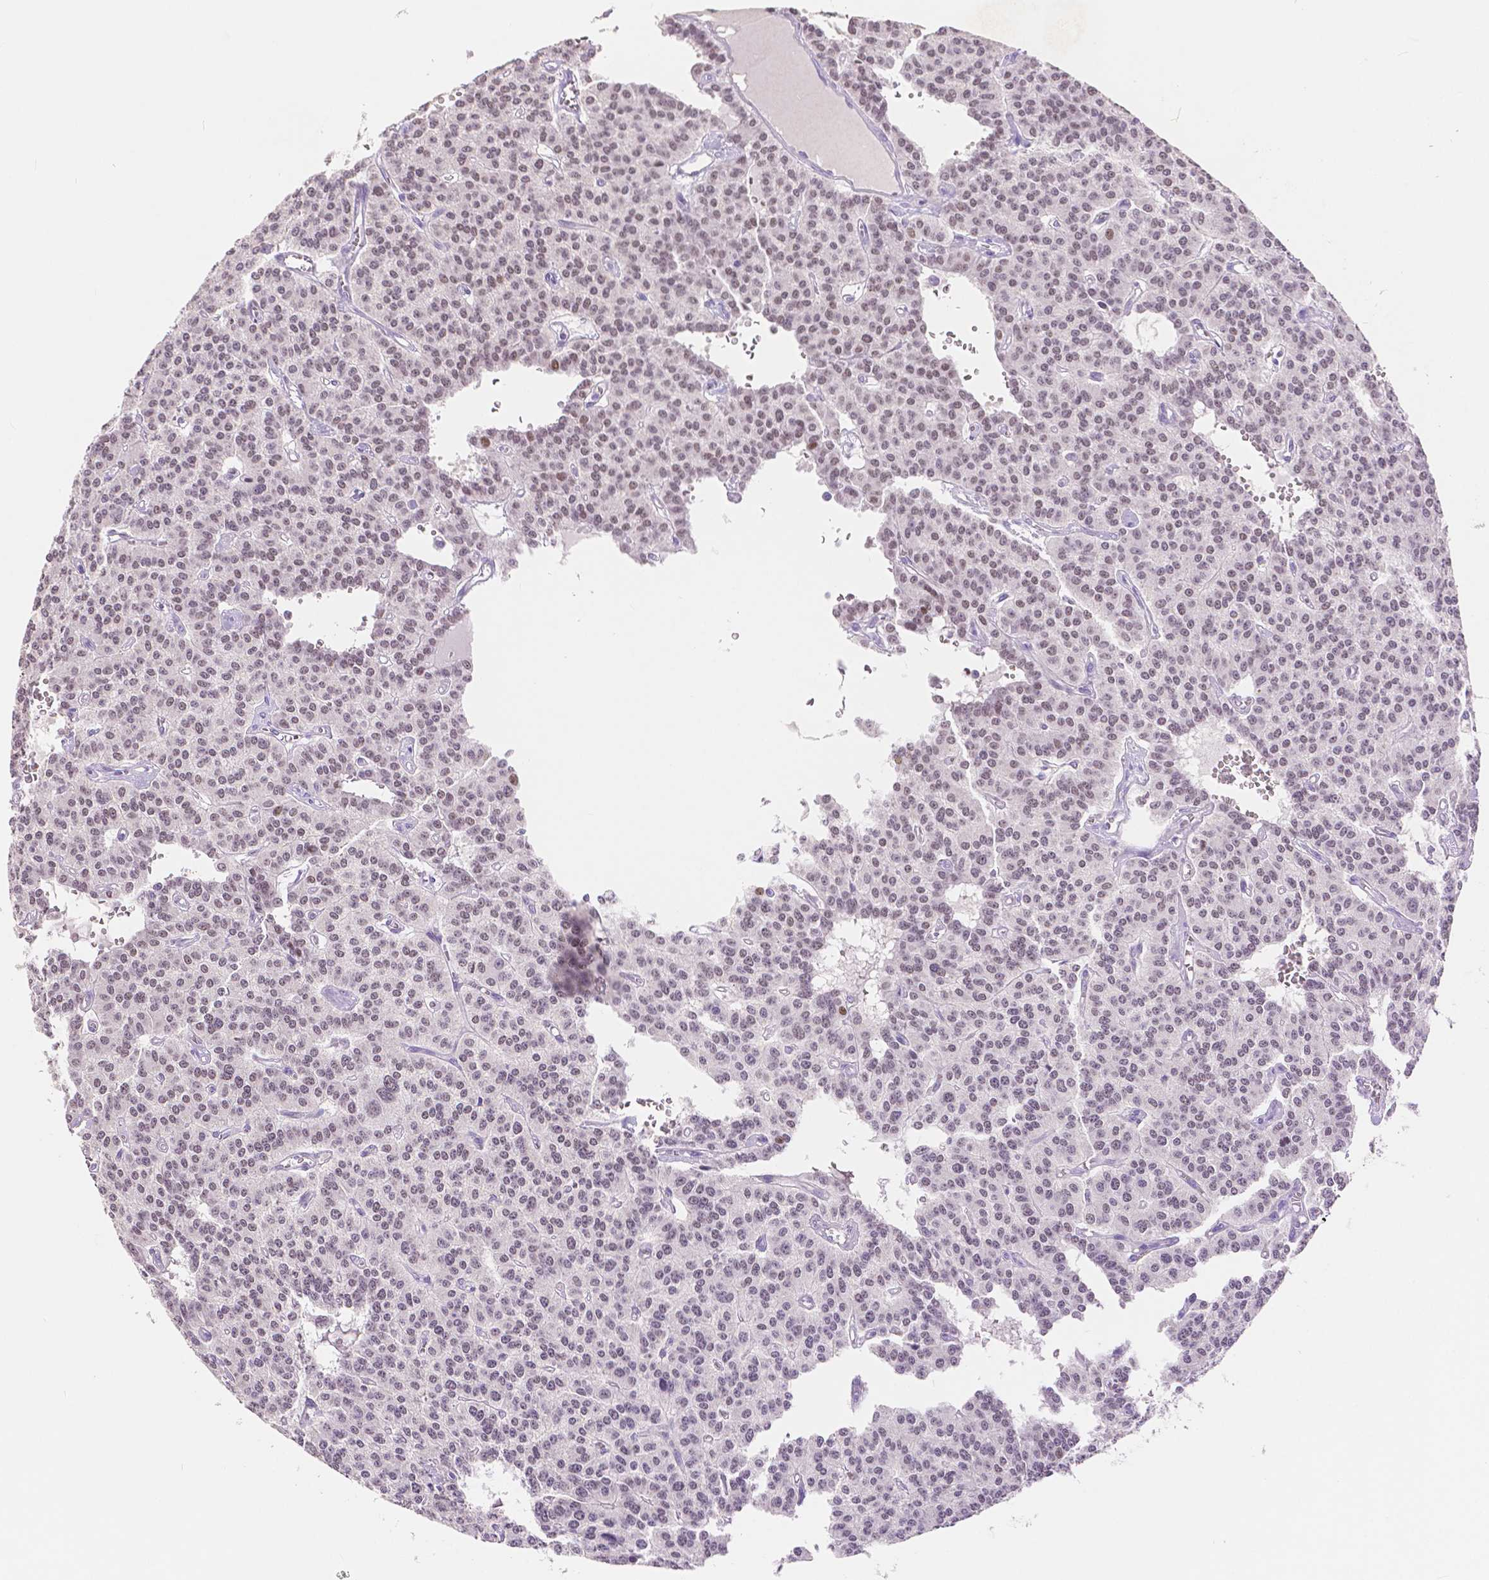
{"staining": {"intensity": "weak", "quantity": "<25%", "location": "nuclear"}, "tissue": "carcinoid", "cell_type": "Tumor cells", "image_type": "cancer", "snomed": [{"axis": "morphology", "description": "Carcinoid, malignant, NOS"}, {"axis": "topography", "description": "Lung"}], "caption": "An immunohistochemistry photomicrograph of carcinoid (malignant) is shown. There is no staining in tumor cells of carcinoid (malignant). (DAB (3,3'-diaminobenzidine) immunohistochemistry (IHC), high magnification).", "gene": "HNF1B", "patient": {"sex": "female", "age": 71}}